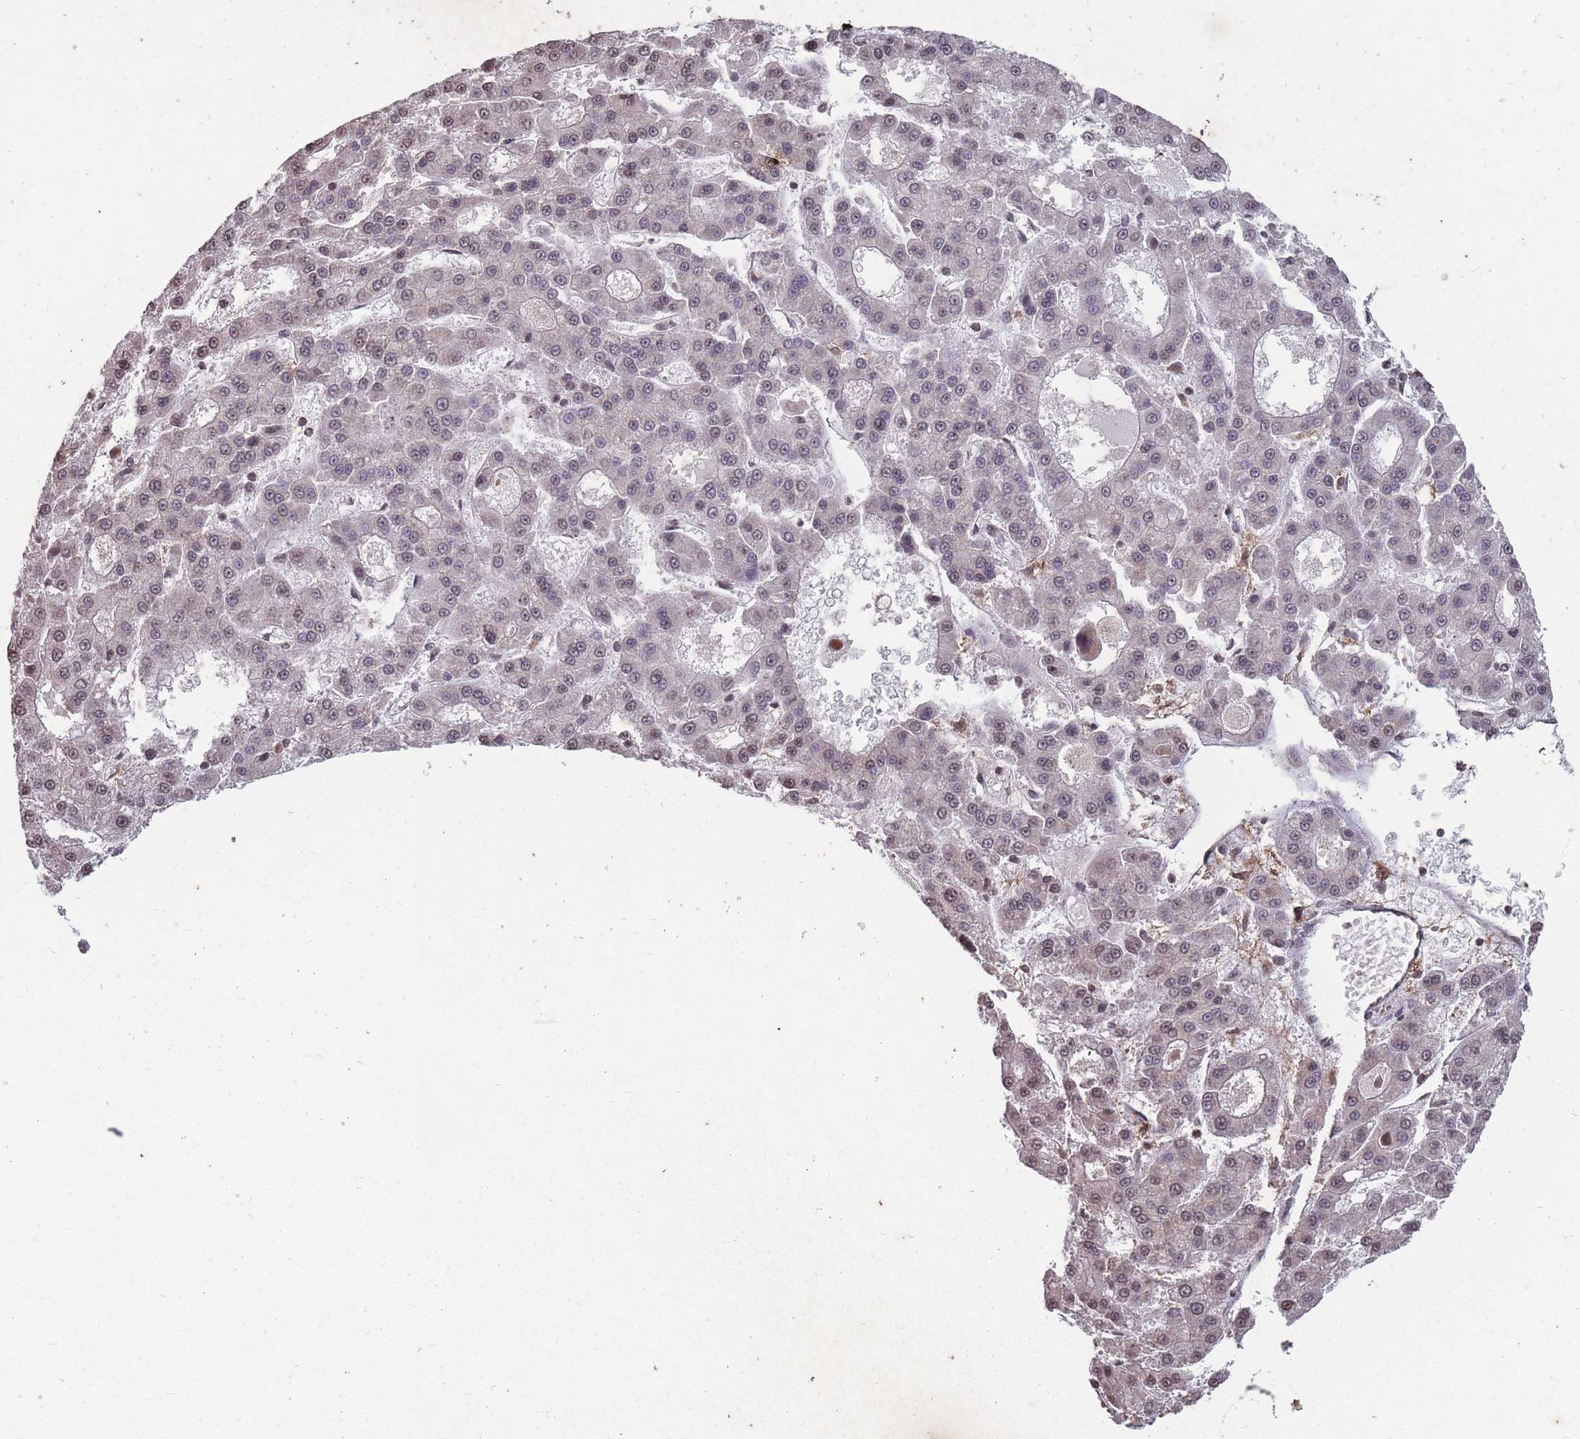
{"staining": {"intensity": "weak", "quantity": "<25%", "location": "nuclear"}, "tissue": "liver cancer", "cell_type": "Tumor cells", "image_type": "cancer", "snomed": [{"axis": "morphology", "description": "Carcinoma, Hepatocellular, NOS"}, {"axis": "topography", "description": "Liver"}], "caption": "Tumor cells are negative for protein expression in human liver cancer (hepatocellular carcinoma).", "gene": "GGT5", "patient": {"sex": "male", "age": 70}}